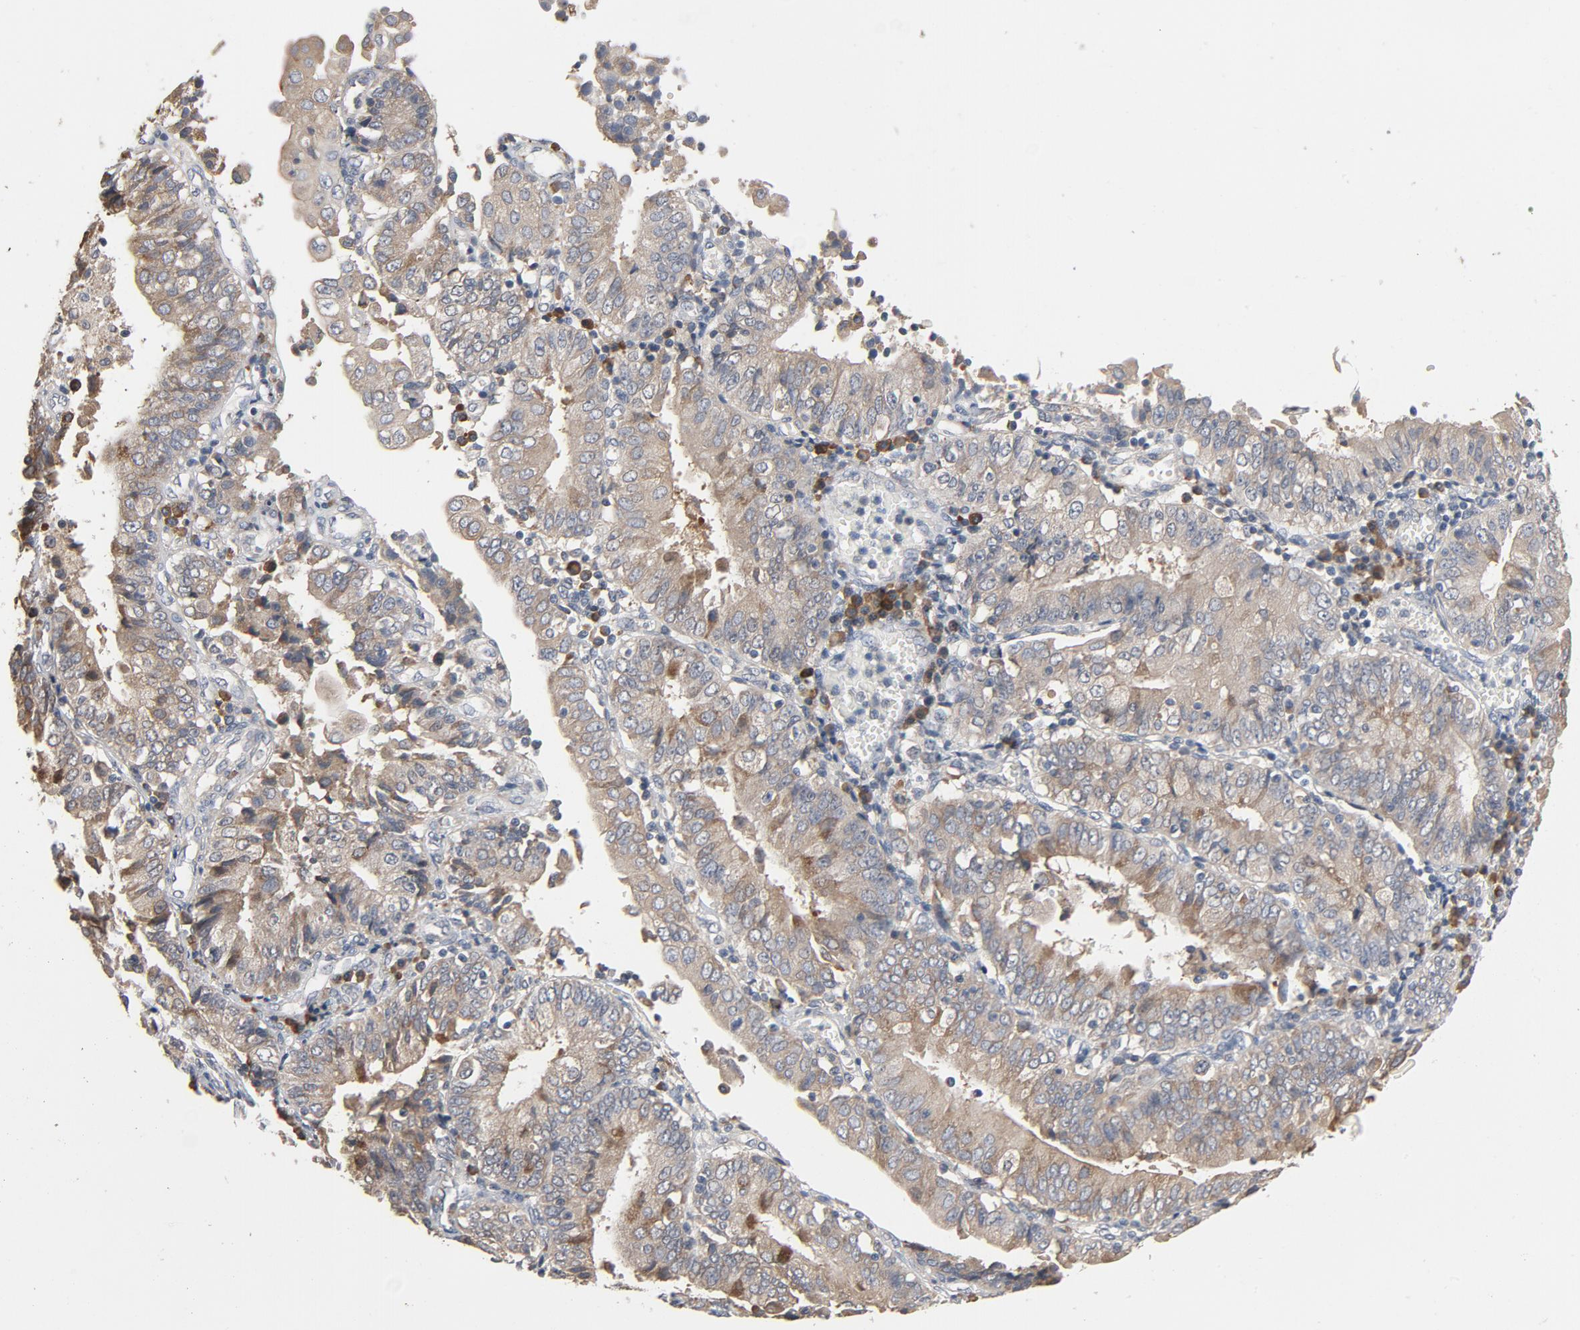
{"staining": {"intensity": "weak", "quantity": ">75%", "location": "cytoplasmic/membranous"}, "tissue": "endometrial cancer", "cell_type": "Tumor cells", "image_type": "cancer", "snomed": [{"axis": "morphology", "description": "Adenocarcinoma, NOS"}, {"axis": "topography", "description": "Endometrium"}], "caption": "IHC micrograph of human endometrial adenocarcinoma stained for a protein (brown), which displays low levels of weak cytoplasmic/membranous positivity in approximately >75% of tumor cells.", "gene": "TLR4", "patient": {"sex": "female", "age": 75}}